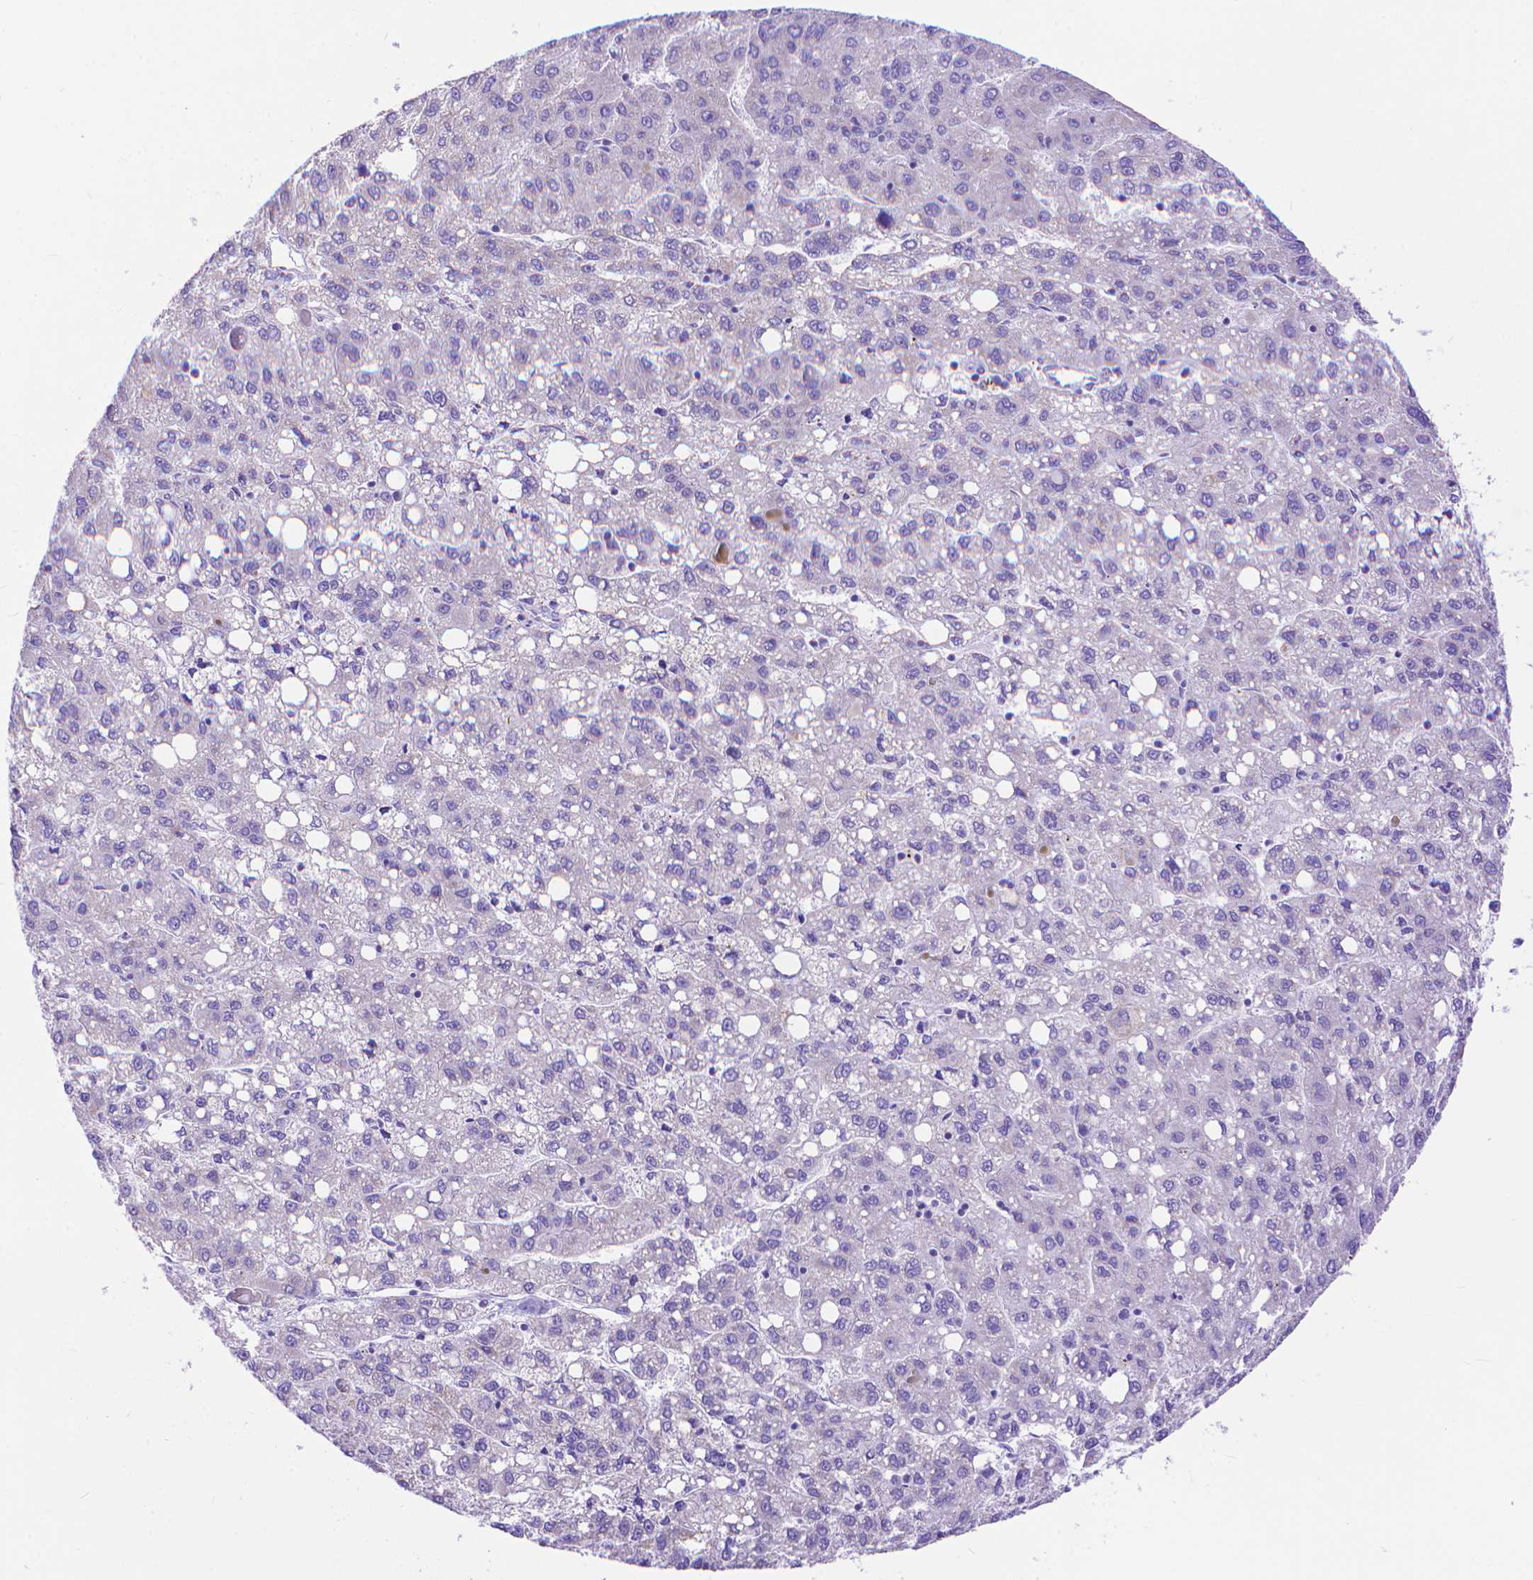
{"staining": {"intensity": "negative", "quantity": "none", "location": "none"}, "tissue": "liver cancer", "cell_type": "Tumor cells", "image_type": "cancer", "snomed": [{"axis": "morphology", "description": "Carcinoma, Hepatocellular, NOS"}, {"axis": "topography", "description": "Liver"}], "caption": "The micrograph demonstrates no significant staining in tumor cells of liver cancer. (Stains: DAB (3,3'-diaminobenzidine) immunohistochemistry (IHC) with hematoxylin counter stain, Microscopy: brightfield microscopy at high magnification).", "gene": "DHRS2", "patient": {"sex": "female", "age": 82}}